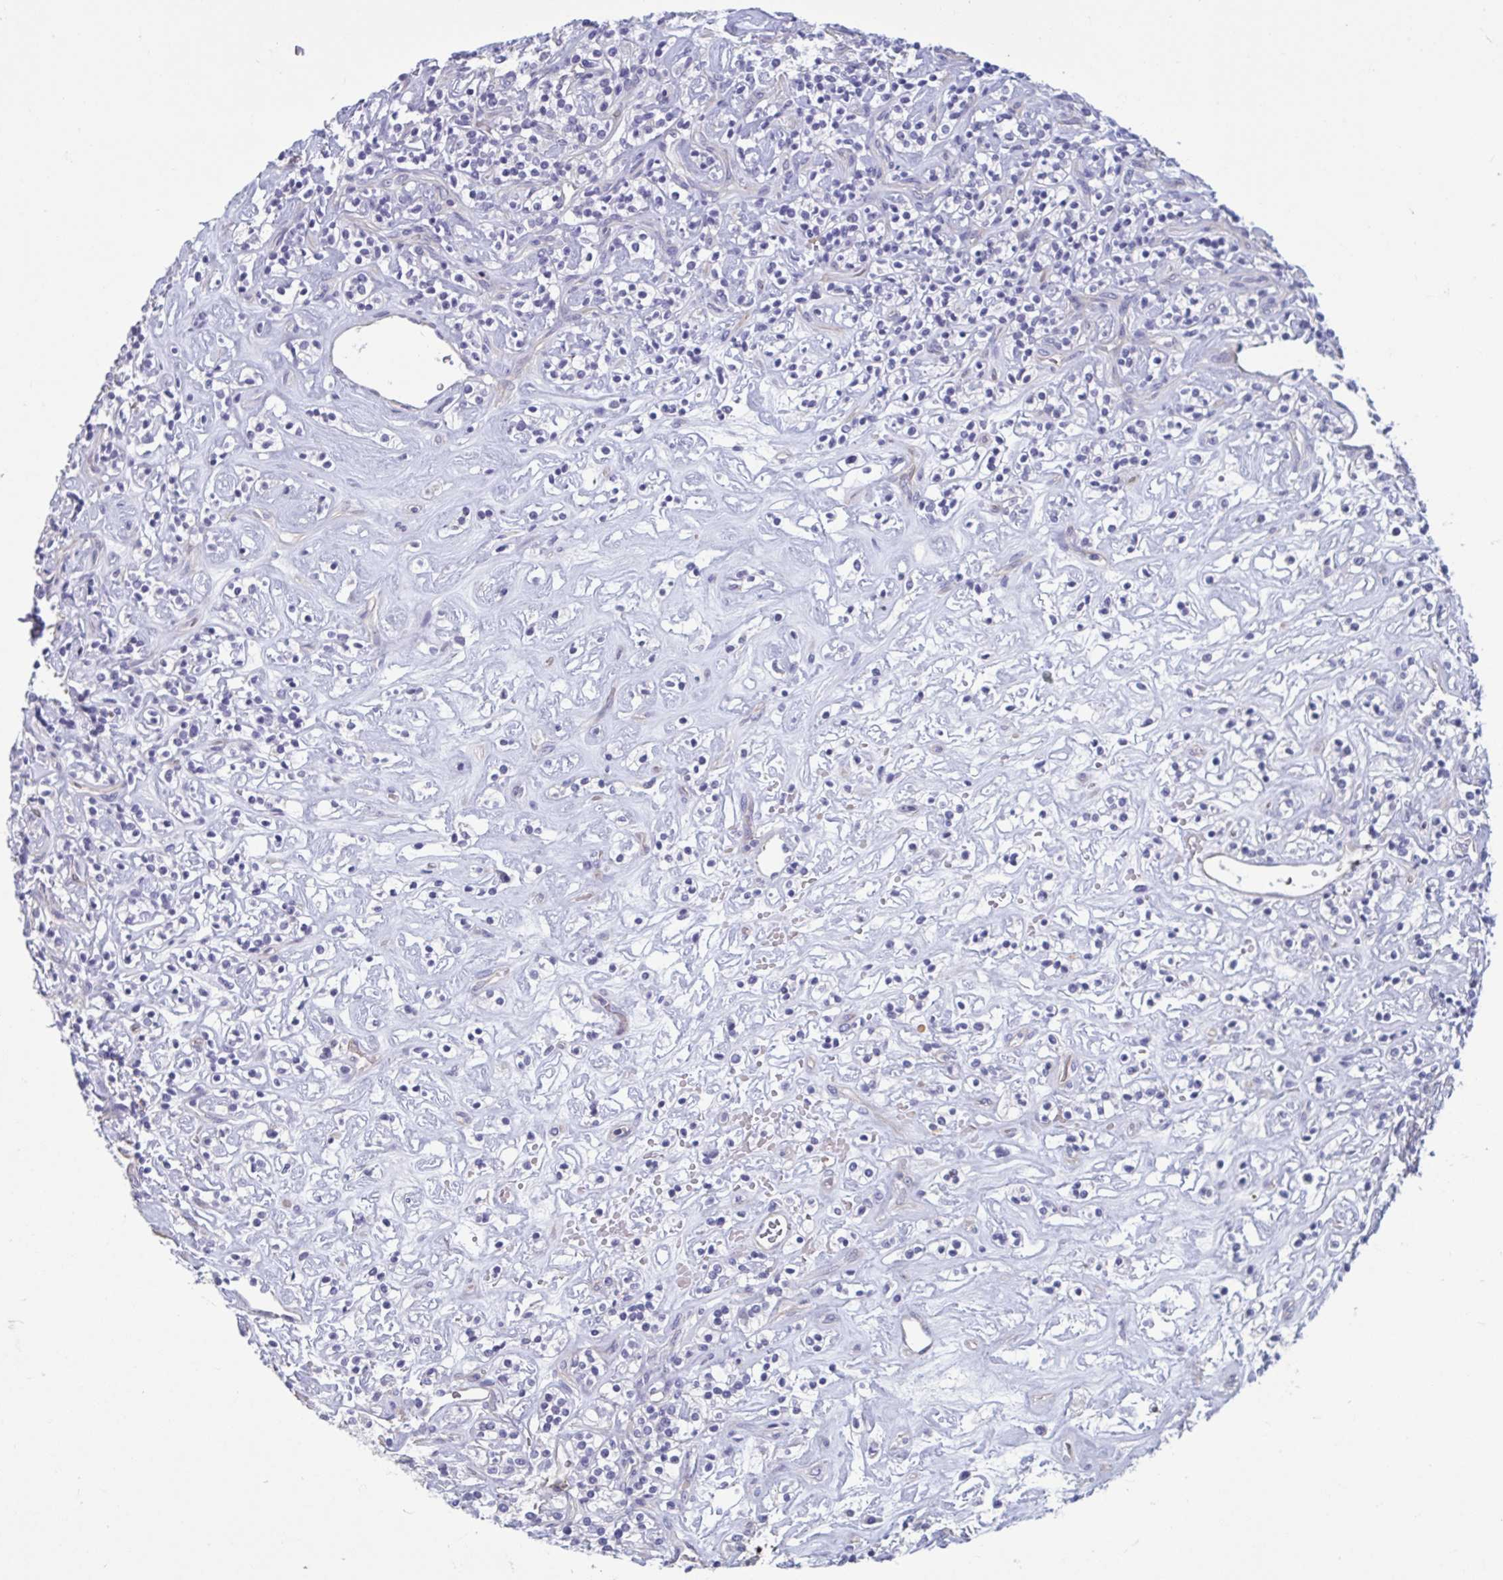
{"staining": {"intensity": "negative", "quantity": "none", "location": "none"}, "tissue": "renal cancer", "cell_type": "Tumor cells", "image_type": "cancer", "snomed": [{"axis": "morphology", "description": "Adenocarcinoma, NOS"}, {"axis": "topography", "description": "Kidney"}], "caption": "Immunohistochemistry image of neoplastic tissue: human renal cancer (adenocarcinoma) stained with DAB (3,3'-diaminobenzidine) exhibits no significant protein staining in tumor cells. Brightfield microscopy of immunohistochemistry stained with DAB (3,3'-diaminobenzidine) (brown) and hematoxylin (blue), captured at high magnification.", "gene": "MORC4", "patient": {"sex": "male", "age": 77}}